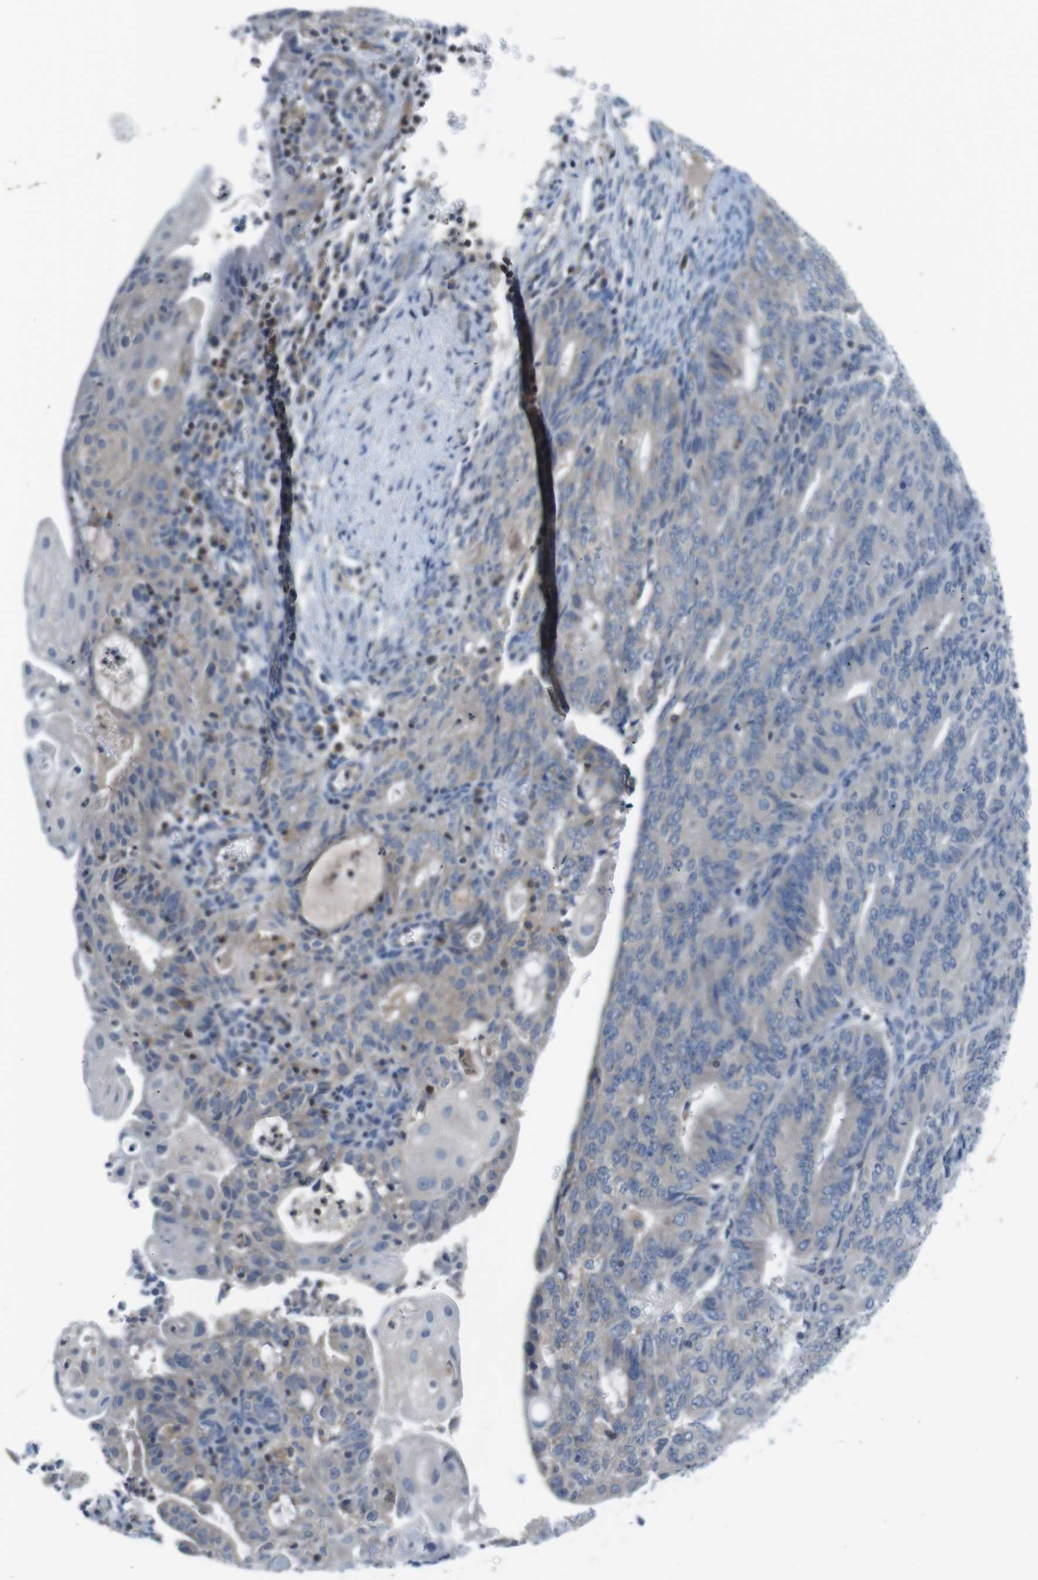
{"staining": {"intensity": "negative", "quantity": "none", "location": "none"}, "tissue": "endometrial cancer", "cell_type": "Tumor cells", "image_type": "cancer", "snomed": [{"axis": "morphology", "description": "Adenocarcinoma, NOS"}, {"axis": "topography", "description": "Endometrium"}], "caption": "This is an immunohistochemistry (IHC) image of endometrial cancer (adenocarcinoma). There is no positivity in tumor cells.", "gene": "PIK3CD", "patient": {"sex": "female", "age": 32}}